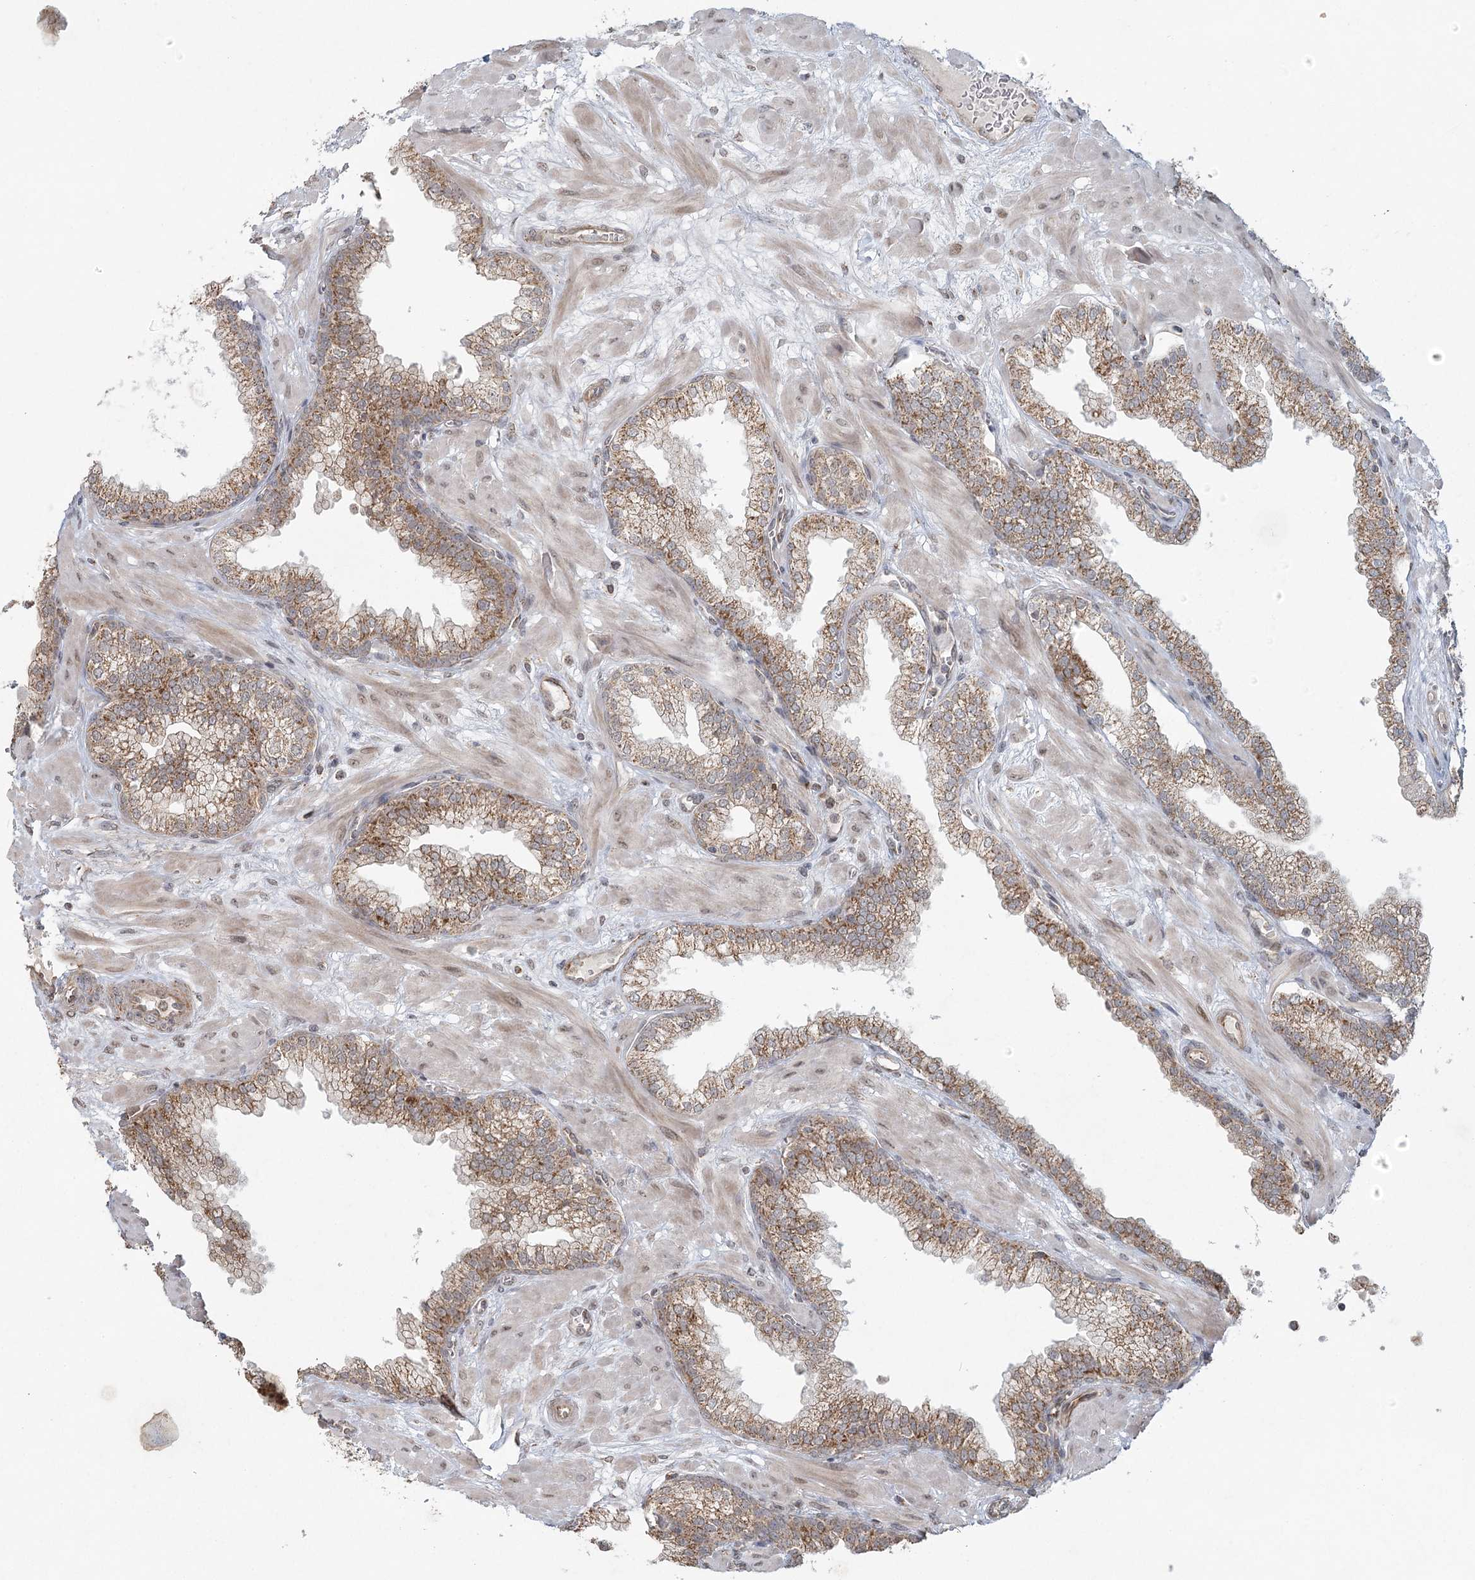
{"staining": {"intensity": "moderate", "quantity": ">75%", "location": "cytoplasmic/membranous"}, "tissue": "prostate", "cell_type": "Glandular cells", "image_type": "normal", "snomed": [{"axis": "morphology", "description": "Normal tissue, NOS"}, {"axis": "morphology", "description": "Urothelial carcinoma, Low grade"}, {"axis": "topography", "description": "Urinary bladder"}, {"axis": "topography", "description": "Prostate"}], "caption": "Immunohistochemical staining of normal human prostate displays >75% levels of moderate cytoplasmic/membranous protein staining in approximately >75% of glandular cells.", "gene": "LACTB", "patient": {"sex": "male", "age": 60}}